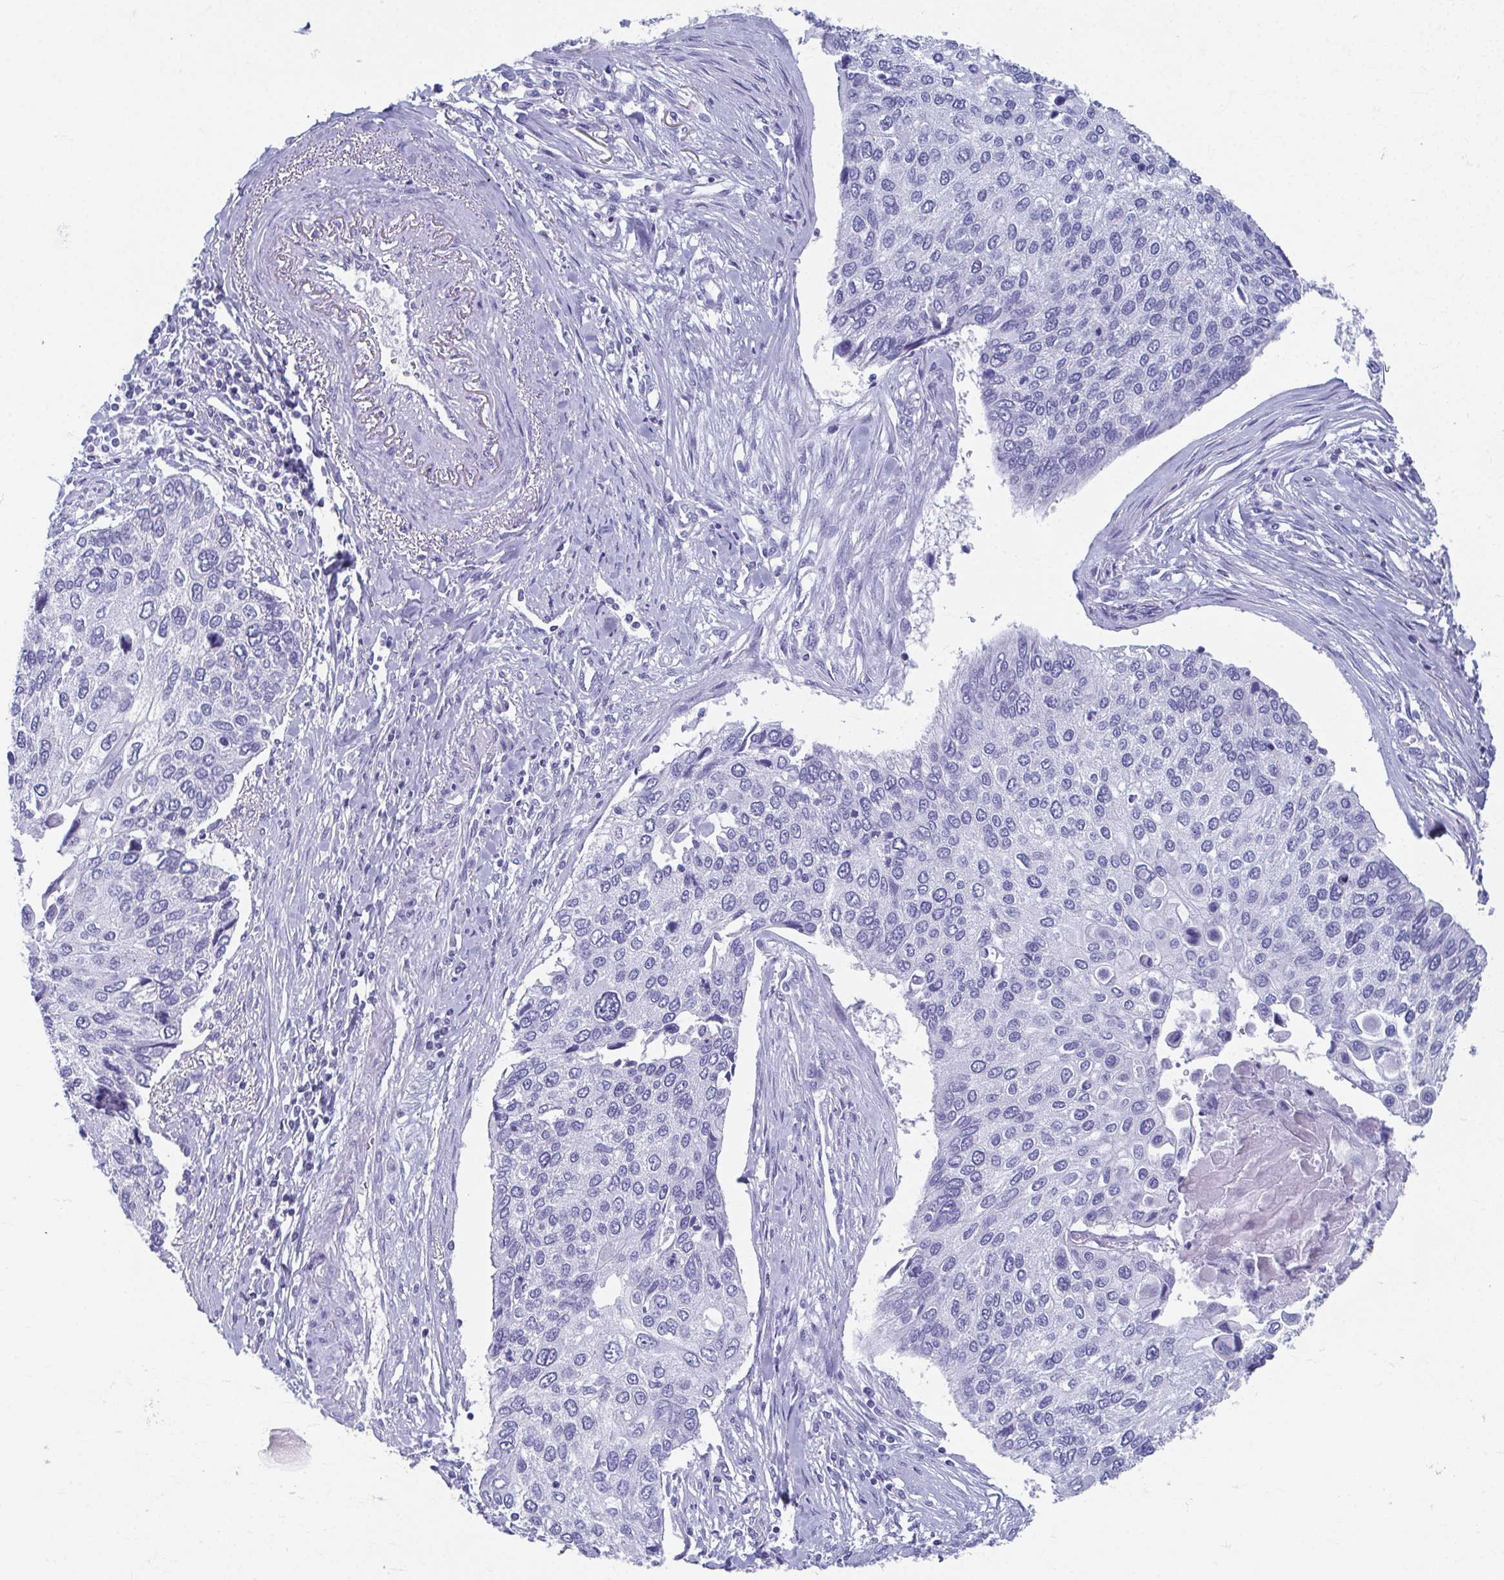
{"staining": {"intensity": "negative", "quantity": "none", "location": "none"}, "tissue": "lung cancer", "cell_type": "Tumor cells", "image_type": "cancer", "snomed": [{"axis": "morphology", "description": "Squamous cell carcinoma, NOS"}, {"axis": "morphology", "description": "Squamous cell carcinoma, metastatic, NOS"}, {"axis": "topography", "description": "Lung"}], "caption": "Tumor cells are negative for brown protein staining in lung cancer.", "gene": "GHRL", "patient": {"sex": "male", "age": 63}}